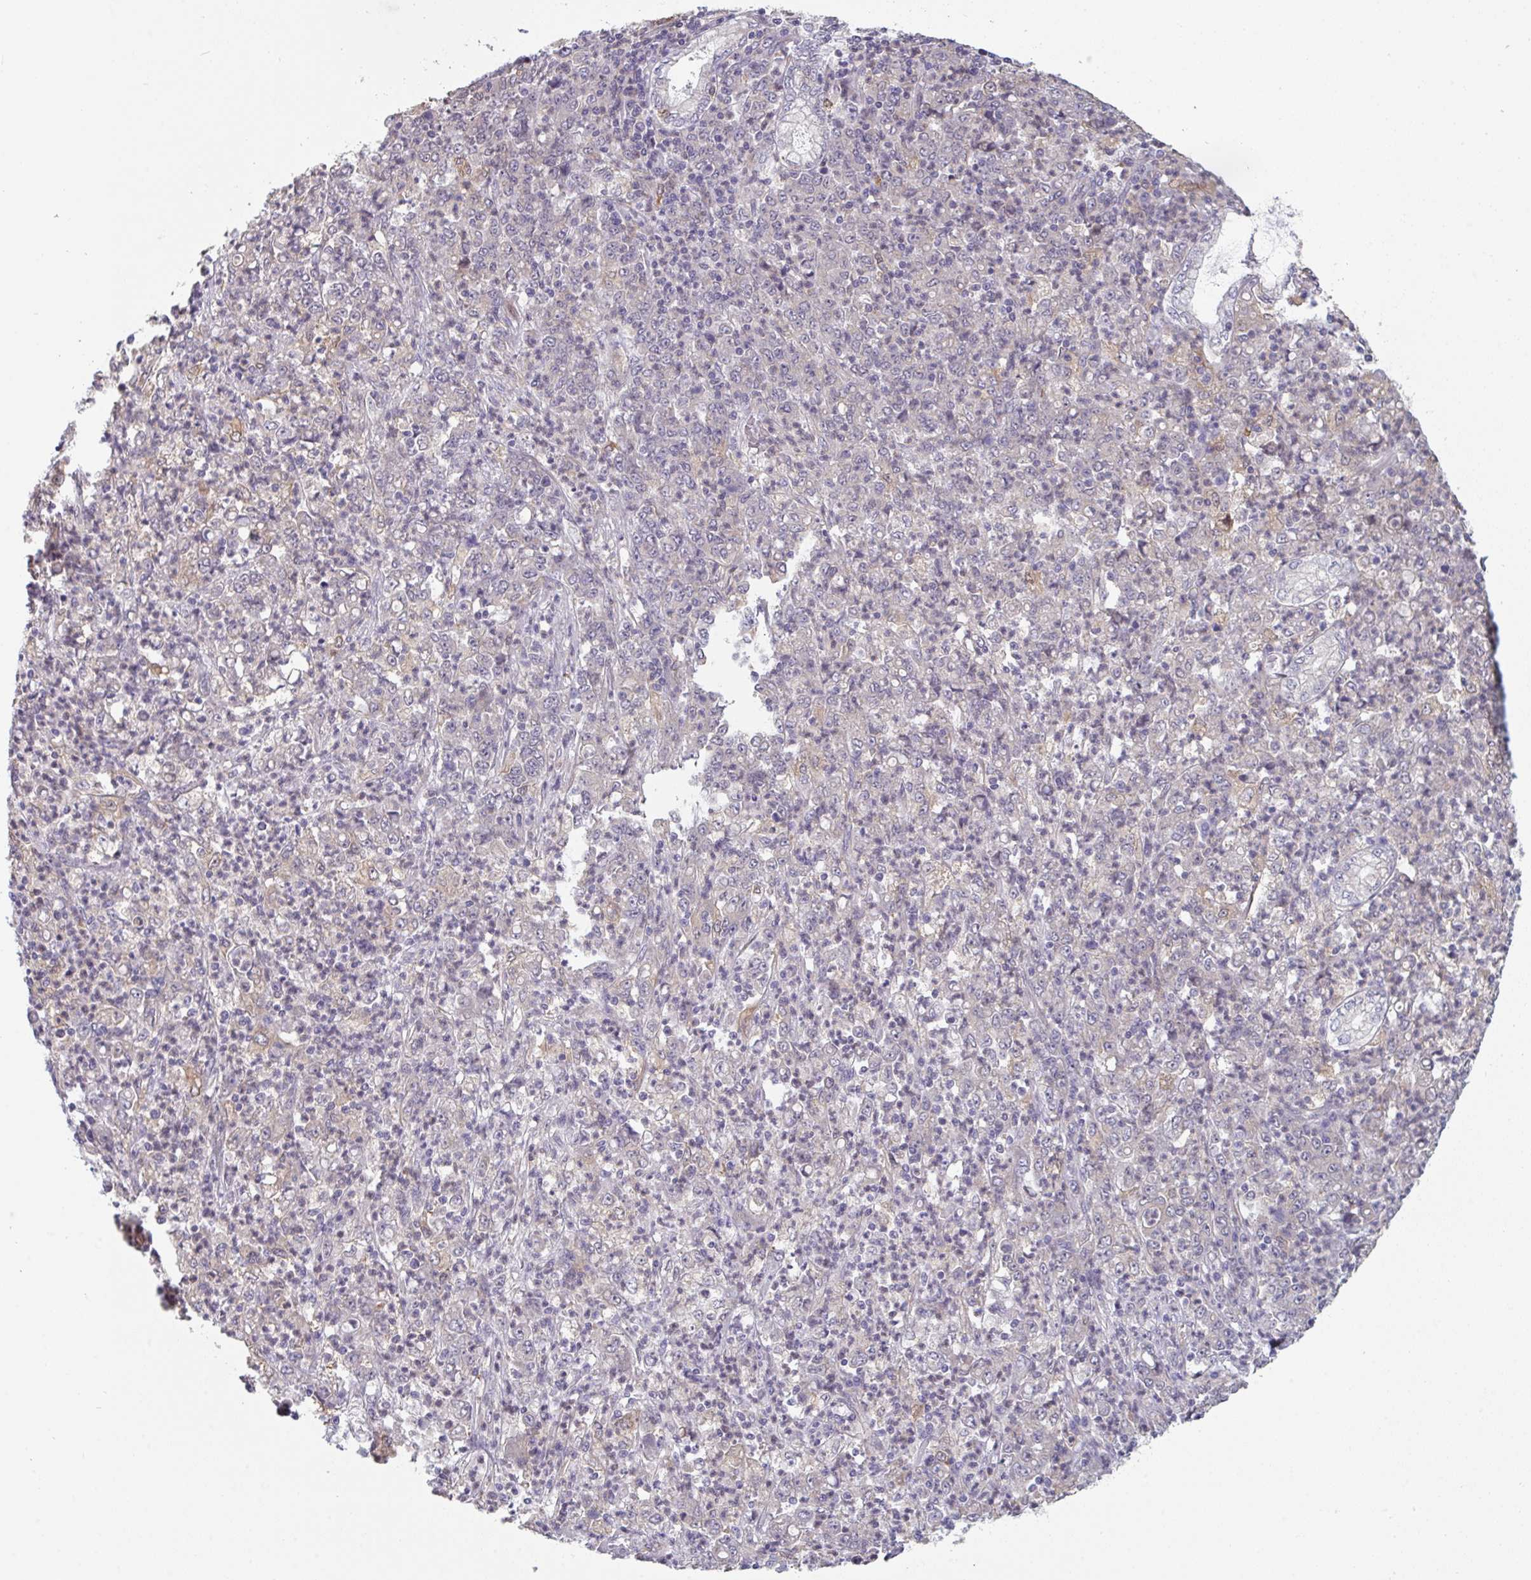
{"staining": {"intensity": "weak", "quantity": "<25%", "location": "cytoplasmic/membranous"}, "tissue": "stomach cancer", "cell_type": "Tumor cells", "image_type": "cancer", "snomed": [{"axis": "morphology", "description": "Adenocarcinoma, NOS"}, {"axis": "topography", "description": "Stomach, lower"}], "caption": "Immunohistochemistry (IHC) micrograph of stomach adenocarcinoma stained for a protein (brown), which demonstrates no expression in tumor cells.", "gene": "PTPRD", "patient": {"sex": "female", "age": 71}}